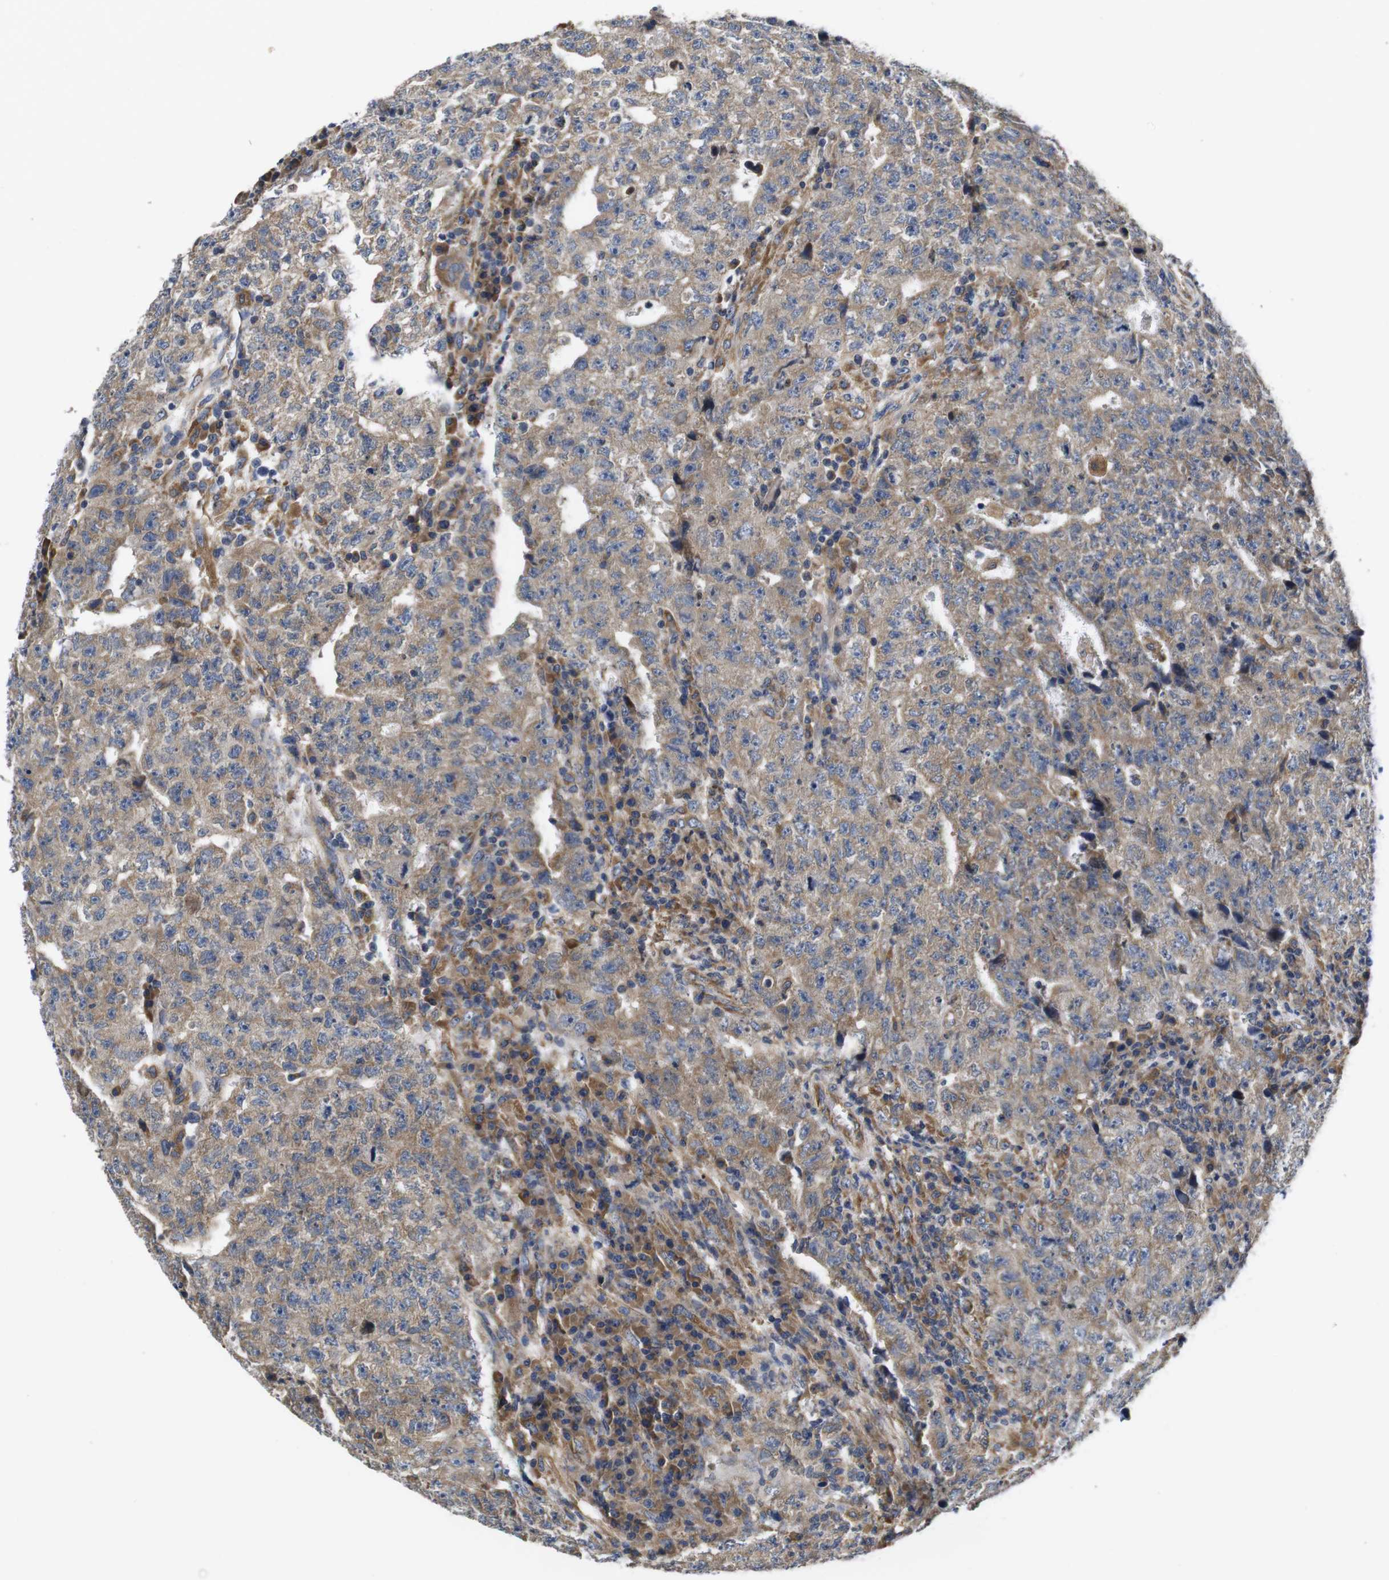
{"staining": {"intensity": "moderate", "quantity": ">75%", "location": "cytoplasmic/membranous"}, "tissue": "testis cancer", "cell_type": "Tumor cells", "image_type": "cancer", "snomed": [{"axis": "morphology", "description": "Necrosis, NOS"}, {"axis": "morphology", "description": "Carcinoma, Embryonal, NOS"}, {"axis": "topography", "description": "Testis"}], "caption": "Immunohistochemistry staining of embryonal carcinoma (testis), which displays medium levels of moderate cytoplasmic/membranous expression in approximately >75% of tumor cells indicating moderate cytoplasmic/membranous protein positivity. The staining was performed using DAB (3,3'-diaminobenzidine) (brown) for protein detection and nuclei were counterstained in hematoxylin (blue).", "gene": "MARCHF7", "patient": {"sex": "male", "age": 19}}